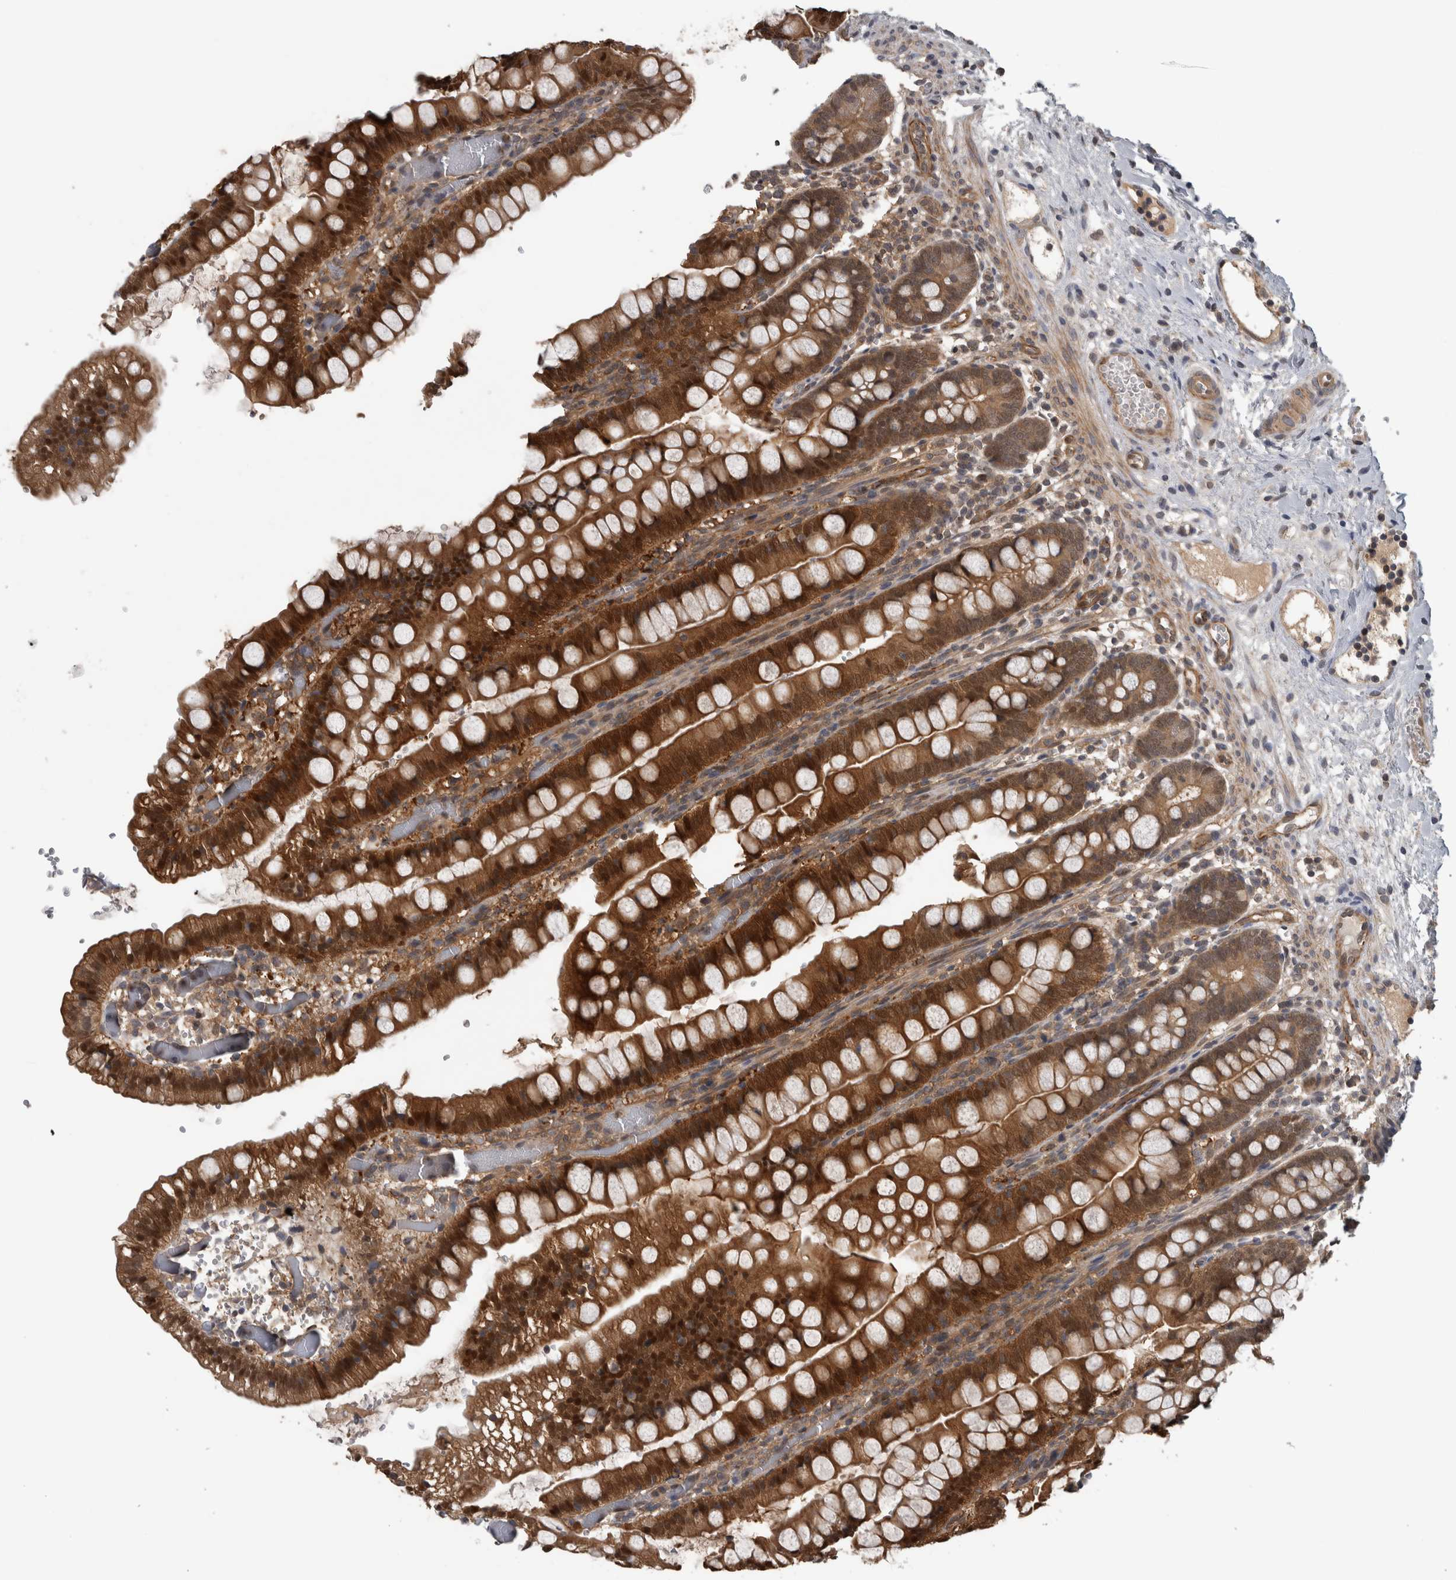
{"staining": {"intensity": "strong", "quantity": ">75%", "location": "cytoplasmic/membranous,nuclear"}, "tissue": "small intestine", "cell_type": "Glandular cells", "image_type": "normal", "snomed": [{"axis": "morphology", "description": "Normal tissue, NOS"}, {"axis": "morphology", "description": "Developmental malformation"}, {"axis": "topography", "description": "Small intestine"}], "caption": "The immunohistochemical stain labels strong cytoplasmic/membranous,nuclear staining in glandular cells of normal small intestine.", "gene": "NAPRT", "patient": {"sex": "male"}}